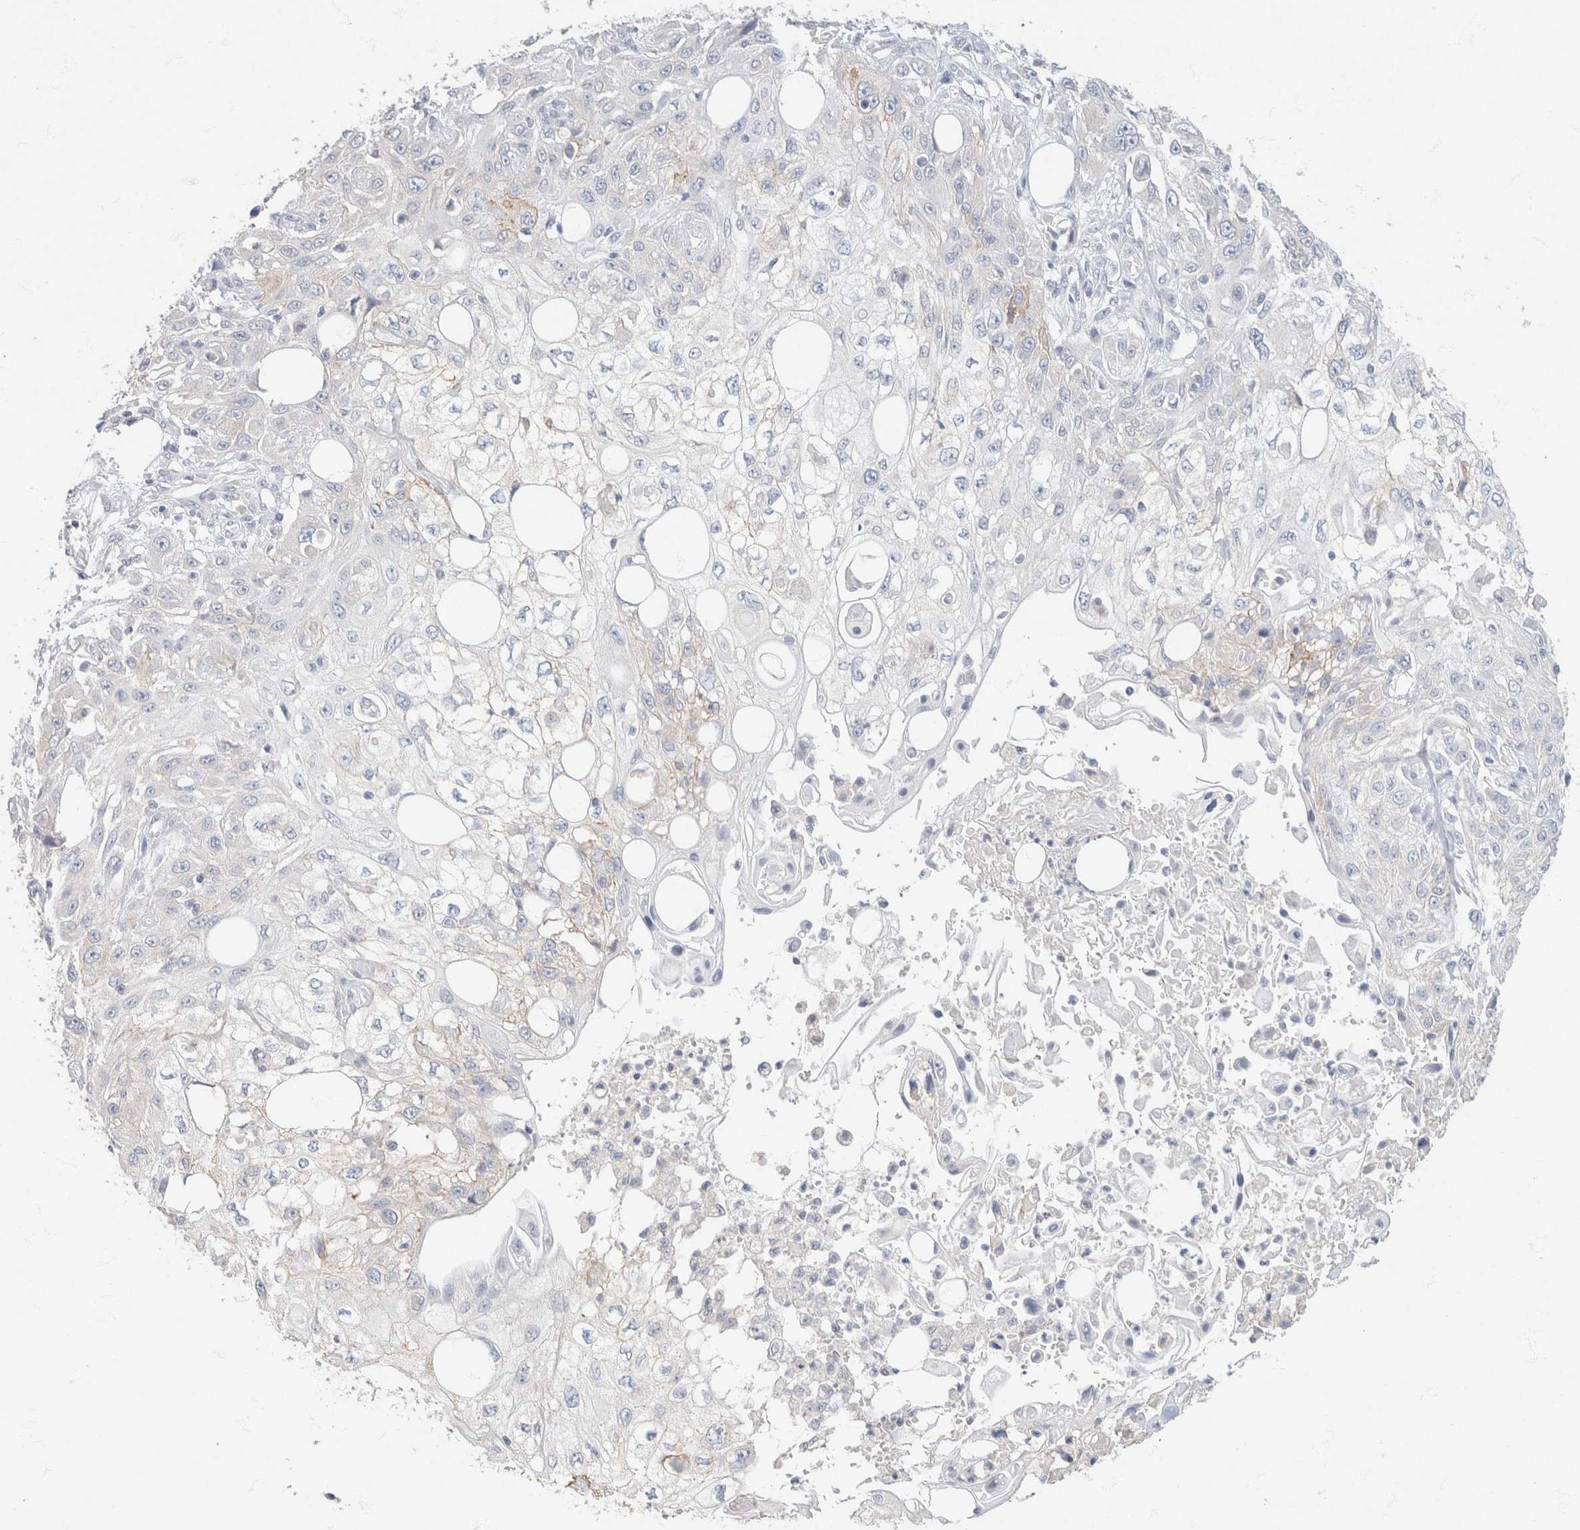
{"staining": {"intensity": "weak", "quantity": "<25%", "location": "cytoplasmic/membranous"}, "tissue": "skin cancer", "cell_type": "Tumor cells", "image_type": "cancer", "snomed": [{"axis": "morphology", "description": "Squamous cell carcinoma, NOS"}, {"axis": "topography", "description": "Skin"}], "caption": "IHC of human skin squamous cell carcinoma demonstrates no staining in tumor cells.", "gene": "CA12", "patient": {"sex": "male", "age": 75}}